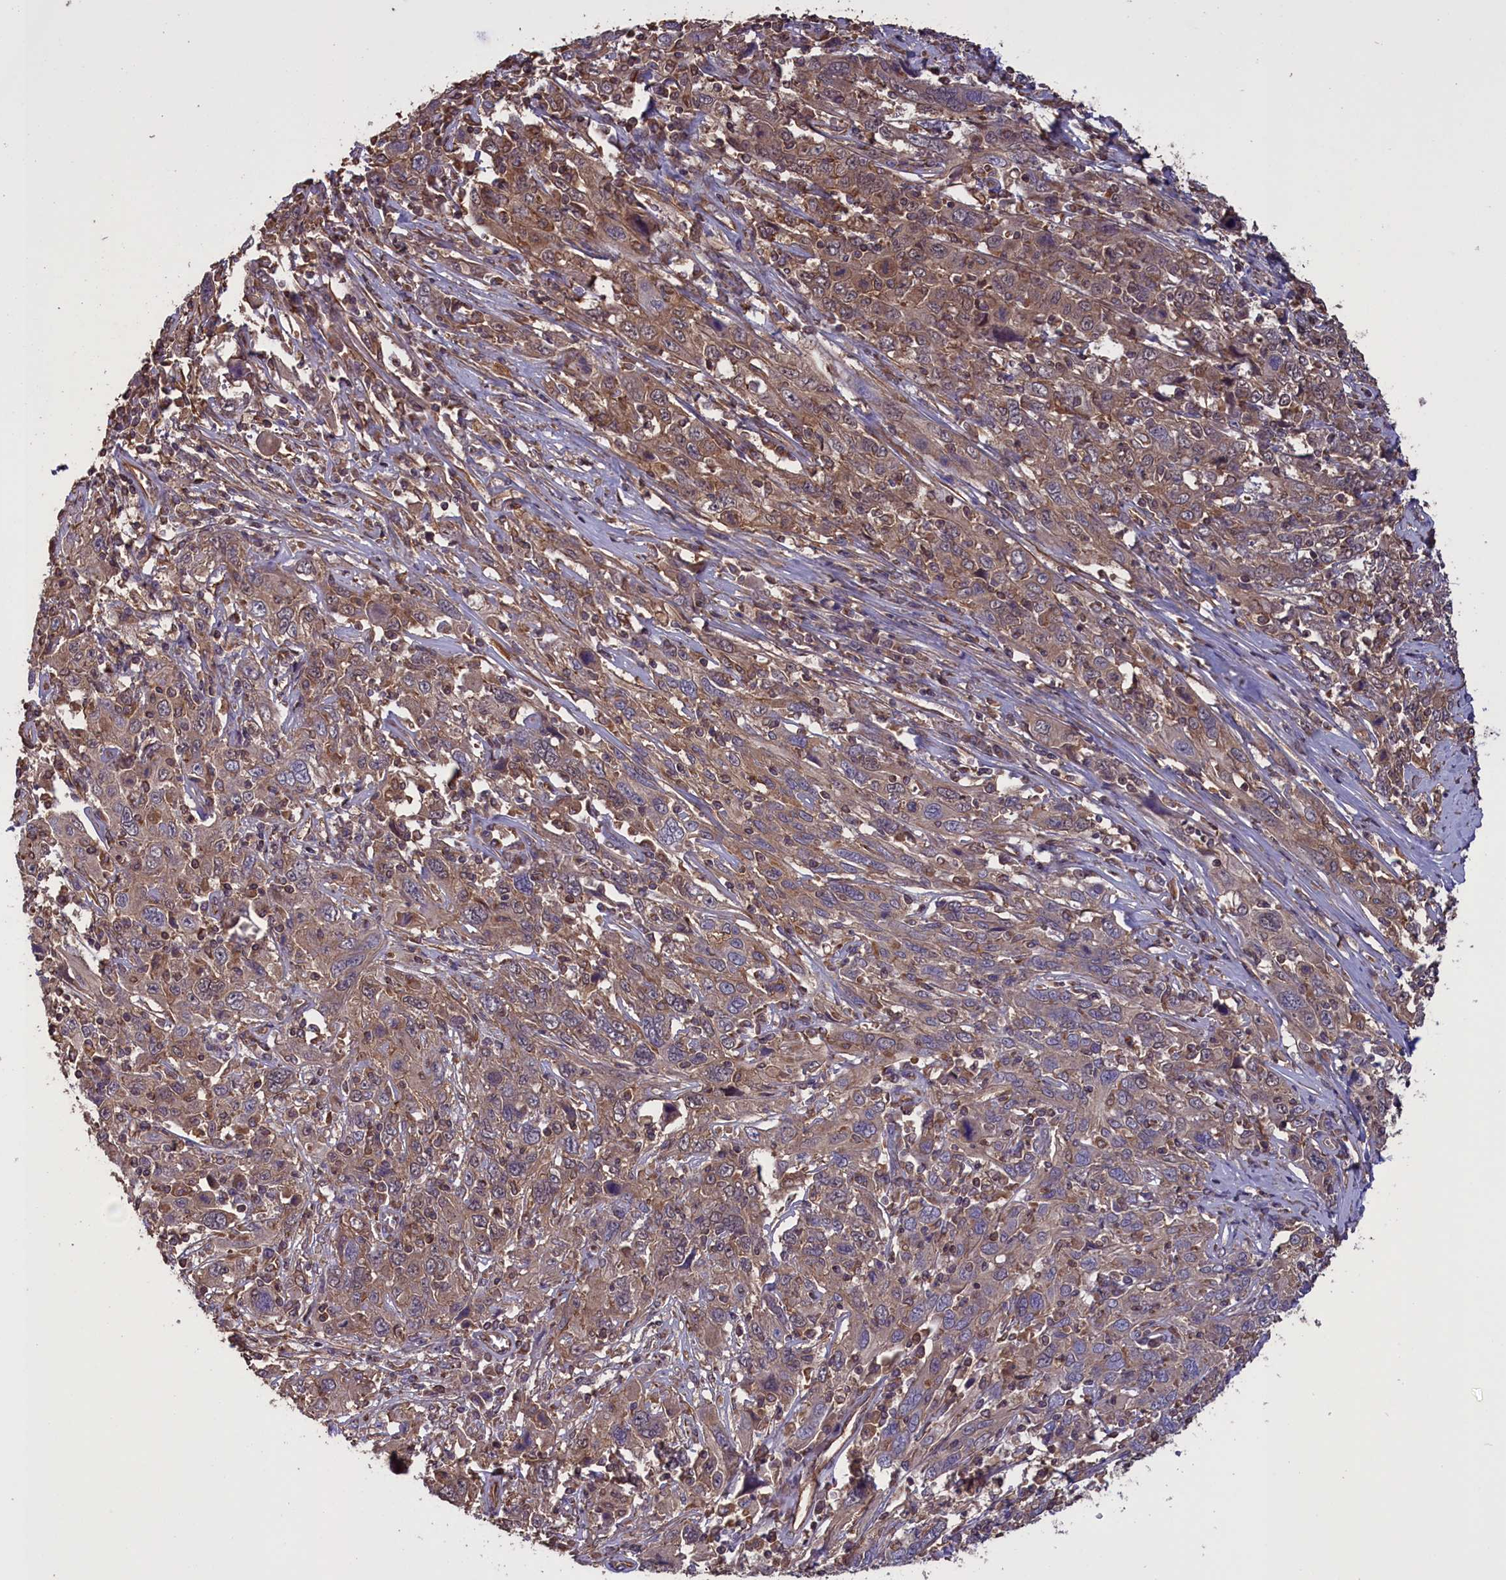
{"staining": {"intensity": "weak", "quantity": "25%-75%", "location": "cytoplasmic/membranous"}, "tissue": "cervical cancer", "cell_type": "Tumor cells", "image_type": "cancer", "snomed": [{"axis": "morphology", "description": "Squamous cell carcinoma, NOS"}, {"axis": "topography", "description": "Cervix"}], "caption": "Squamous cell carcinoma (cervical) stained with immunohistochemistry reveals weak cytoplasmic/membranous expression in approximately 25%-75% of tumor cells.", "gene": "DAPK3", "patient": {"sex": "female", "age": 46}}